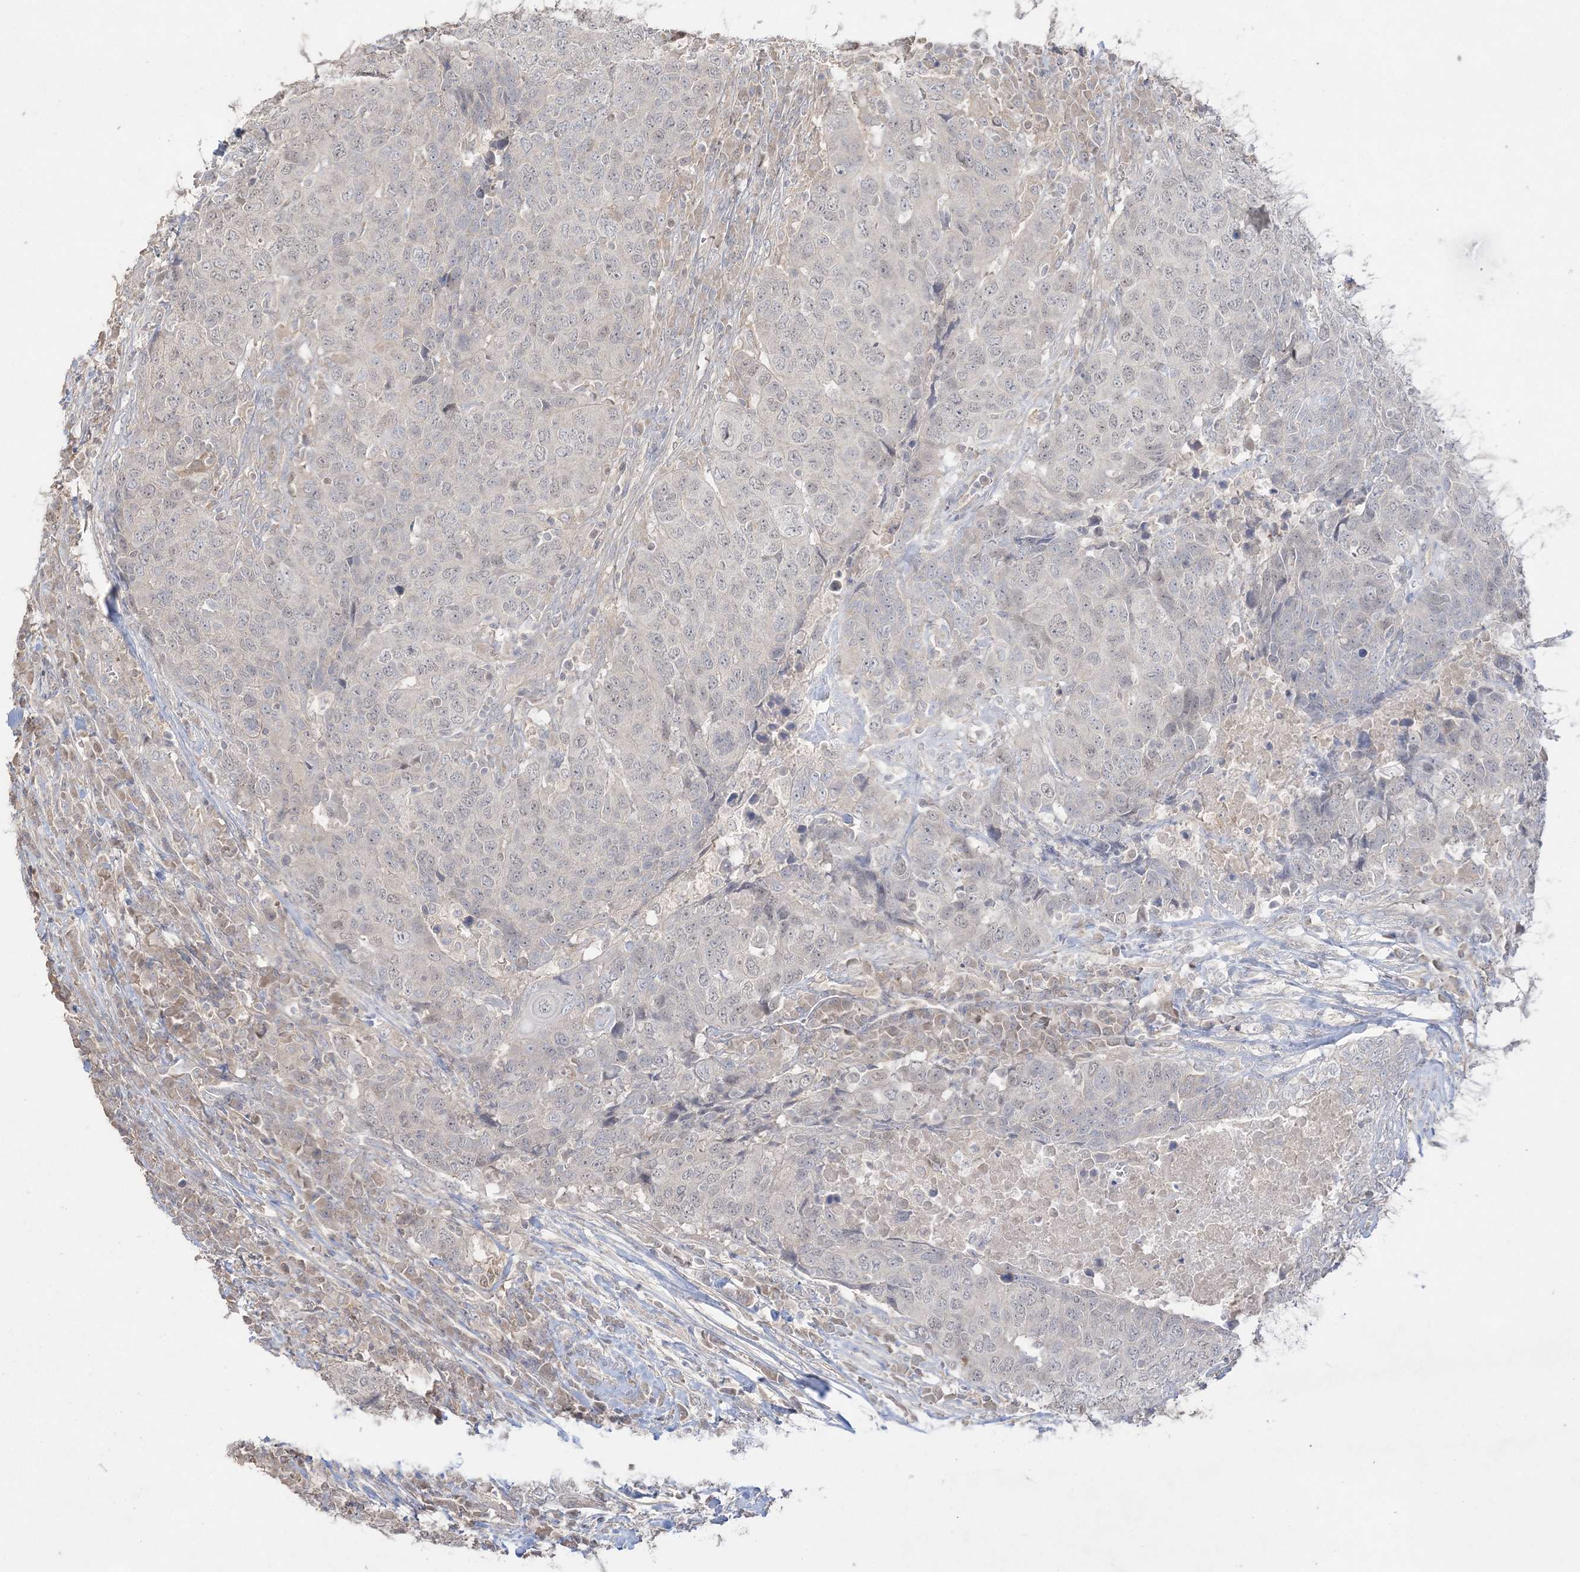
{"staining": {"intensity": "negative", "quantity": "none", "location": "none"}, "tissue": "head and neck cancer", "cell_type": "Tumor cells", "image_type": "cancer", "snomed": [{"axis": "morphology", "description": "Squamous cell carcinoma, NOS"}, {"axis": "topography", "description": "Head-Neck"}], "caption": "There is no significant expression in tumor cells of head and neck cancer (squamous cell carcinoma).", "gene": "SH3BP4", "patient": {"sex": "male", "age": 66}}